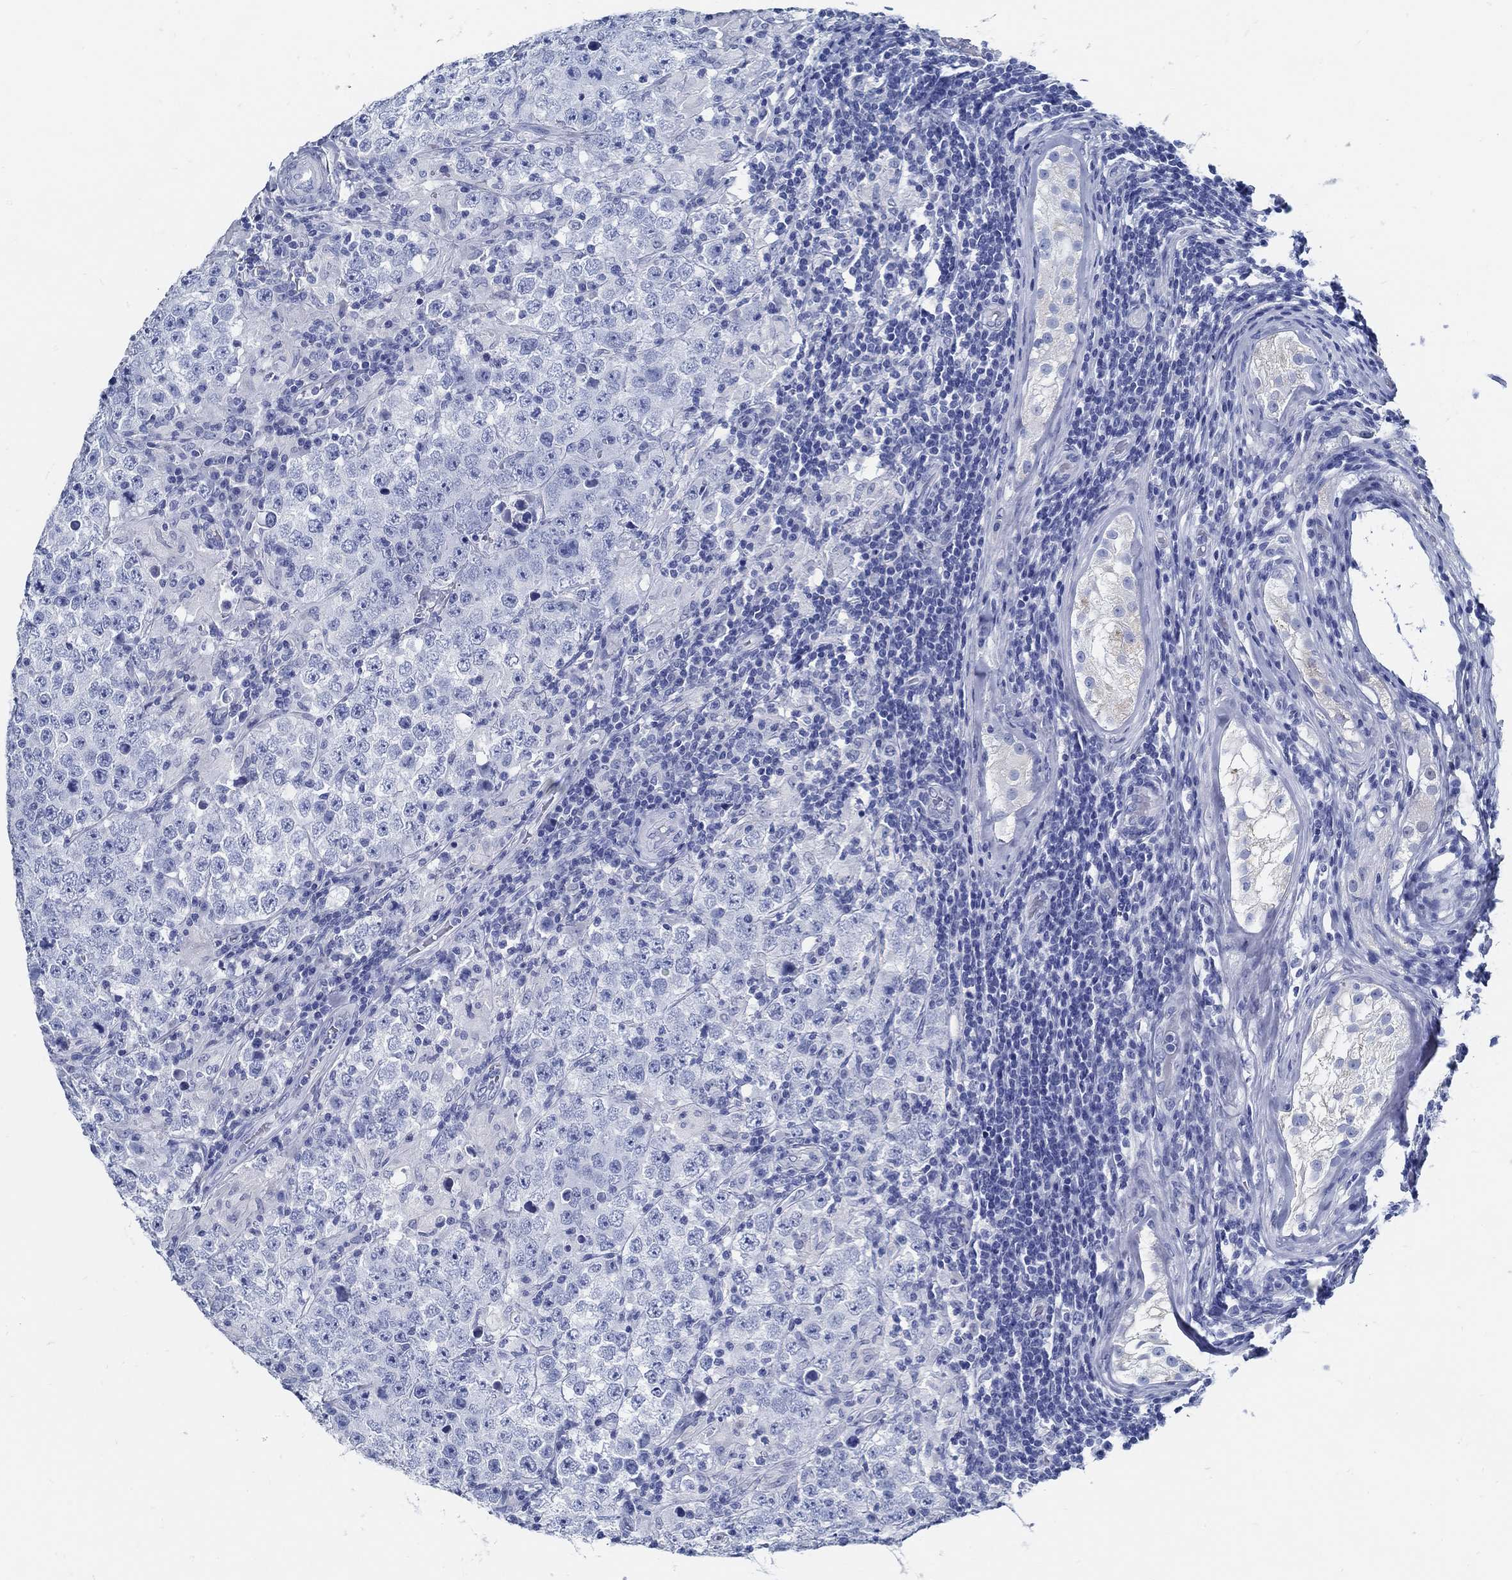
{"staining": {"intensity": "negative", "quantity": "none", "location": "none"}, "tissue": "testis cancer", "cell_type": "Tumor cells", "image_type": "cancer", "snomed": [{"axis": "morphology", "description": "Seminoma, NOS"}, {"axis": "morphology", "description": "Carcinoma, Embryonal, NOS"}, {"axis": "topography", "description": "Testis"}], "caption": "Photomicrograph shows no protein expression in tumor cells of testis embryonal carcinoma tissue.", "gene": "SLC45A1", "patient": {"sex": "male", "age": 41}}